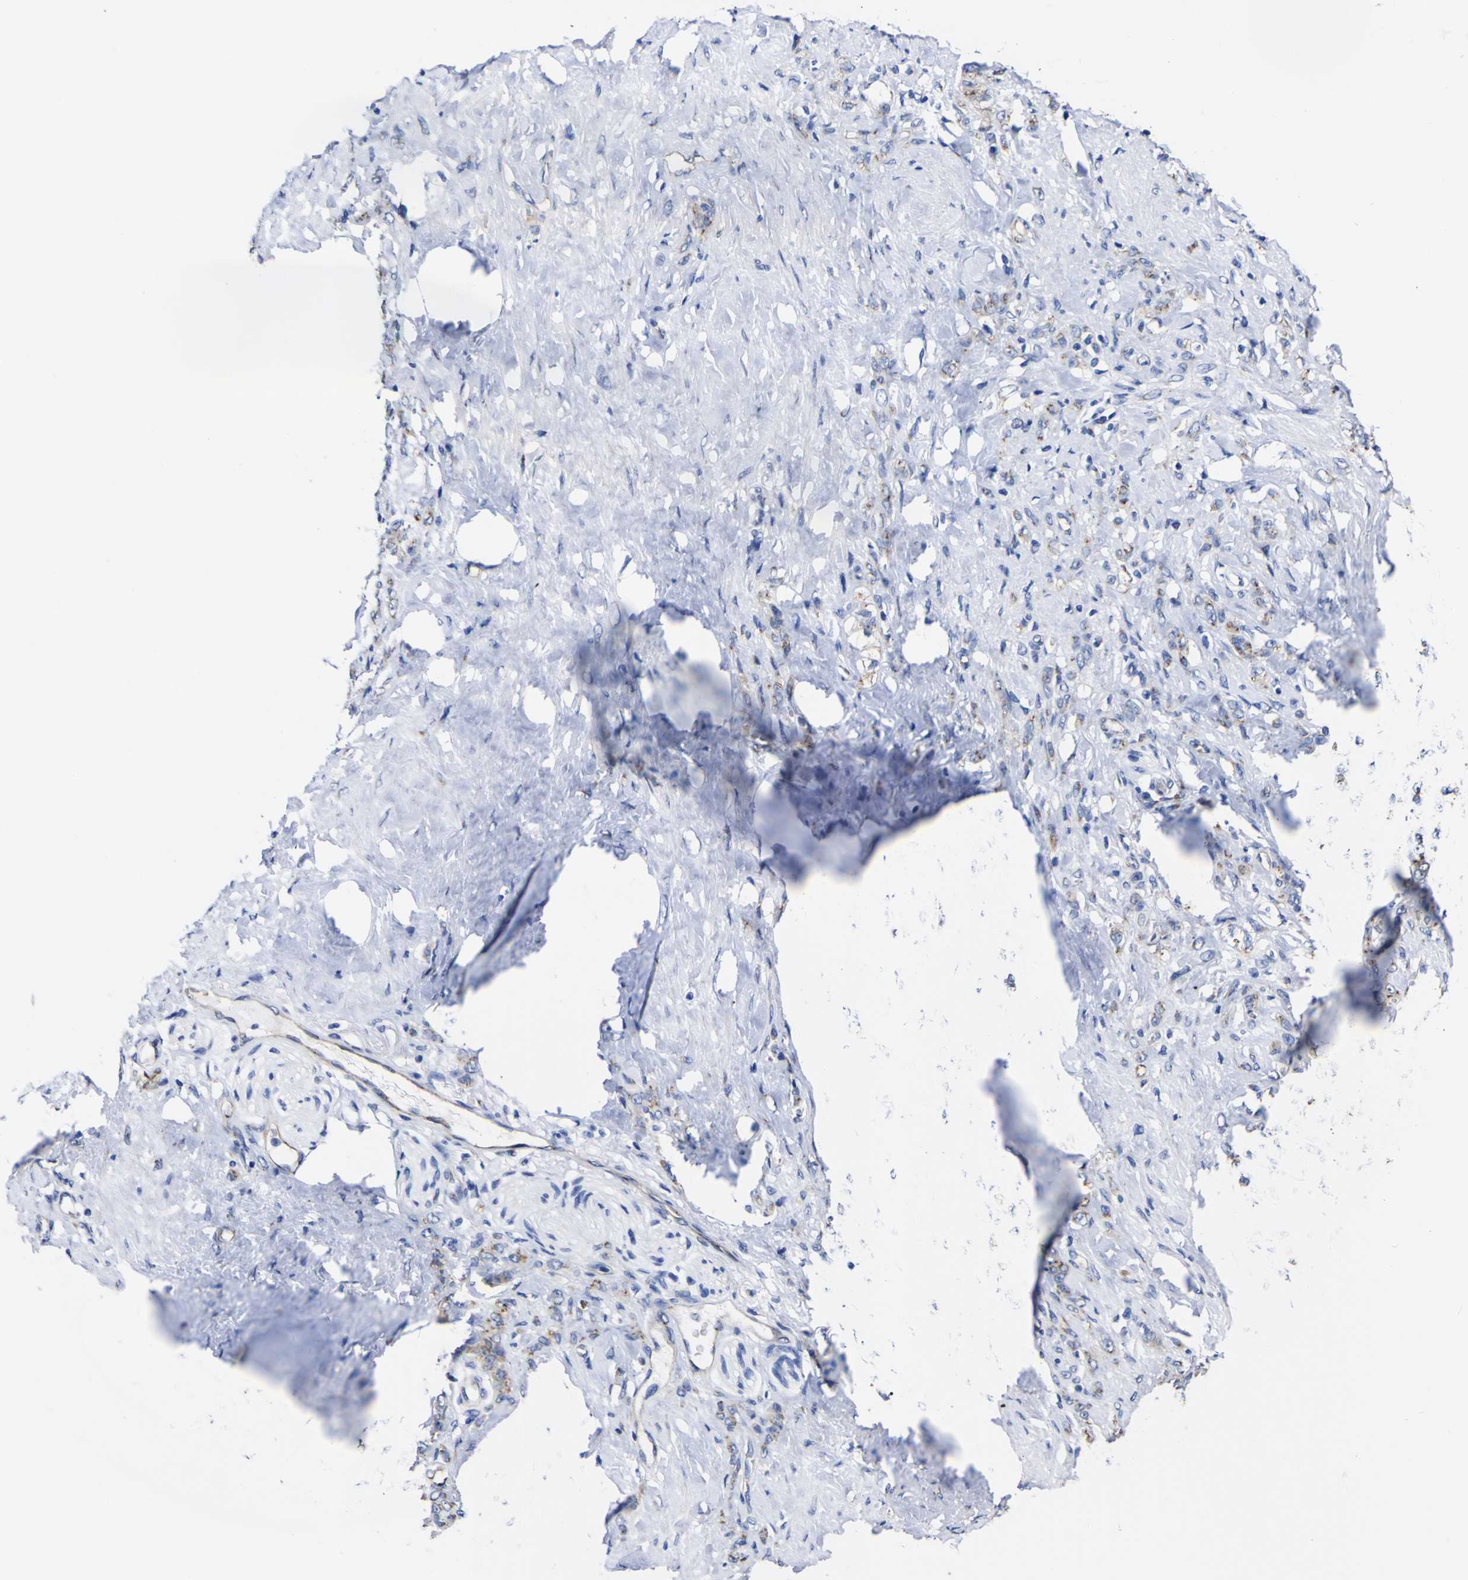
{"staining": {"intensity": "weak", "quantity": ">75%", "location": "cytoplasmic/membranous"}, "tissue": "stomach cancer", "cell_type": "Tumor cells", "image_type": "cancer", "snomed": [{"axis": "morphology", "description": "Adenocarcinoma, NOS"}, {"axis": "topography", "description": "Stomach"}], "caption": "This is a photomicrograph of IHC staining of adenocarcinoma (stomach), which shows weak positivity in the cytoplasmic/membranous of tumor cells.", "gene": "GOLM1", "patient": {"sex": "male", "age": 82}}